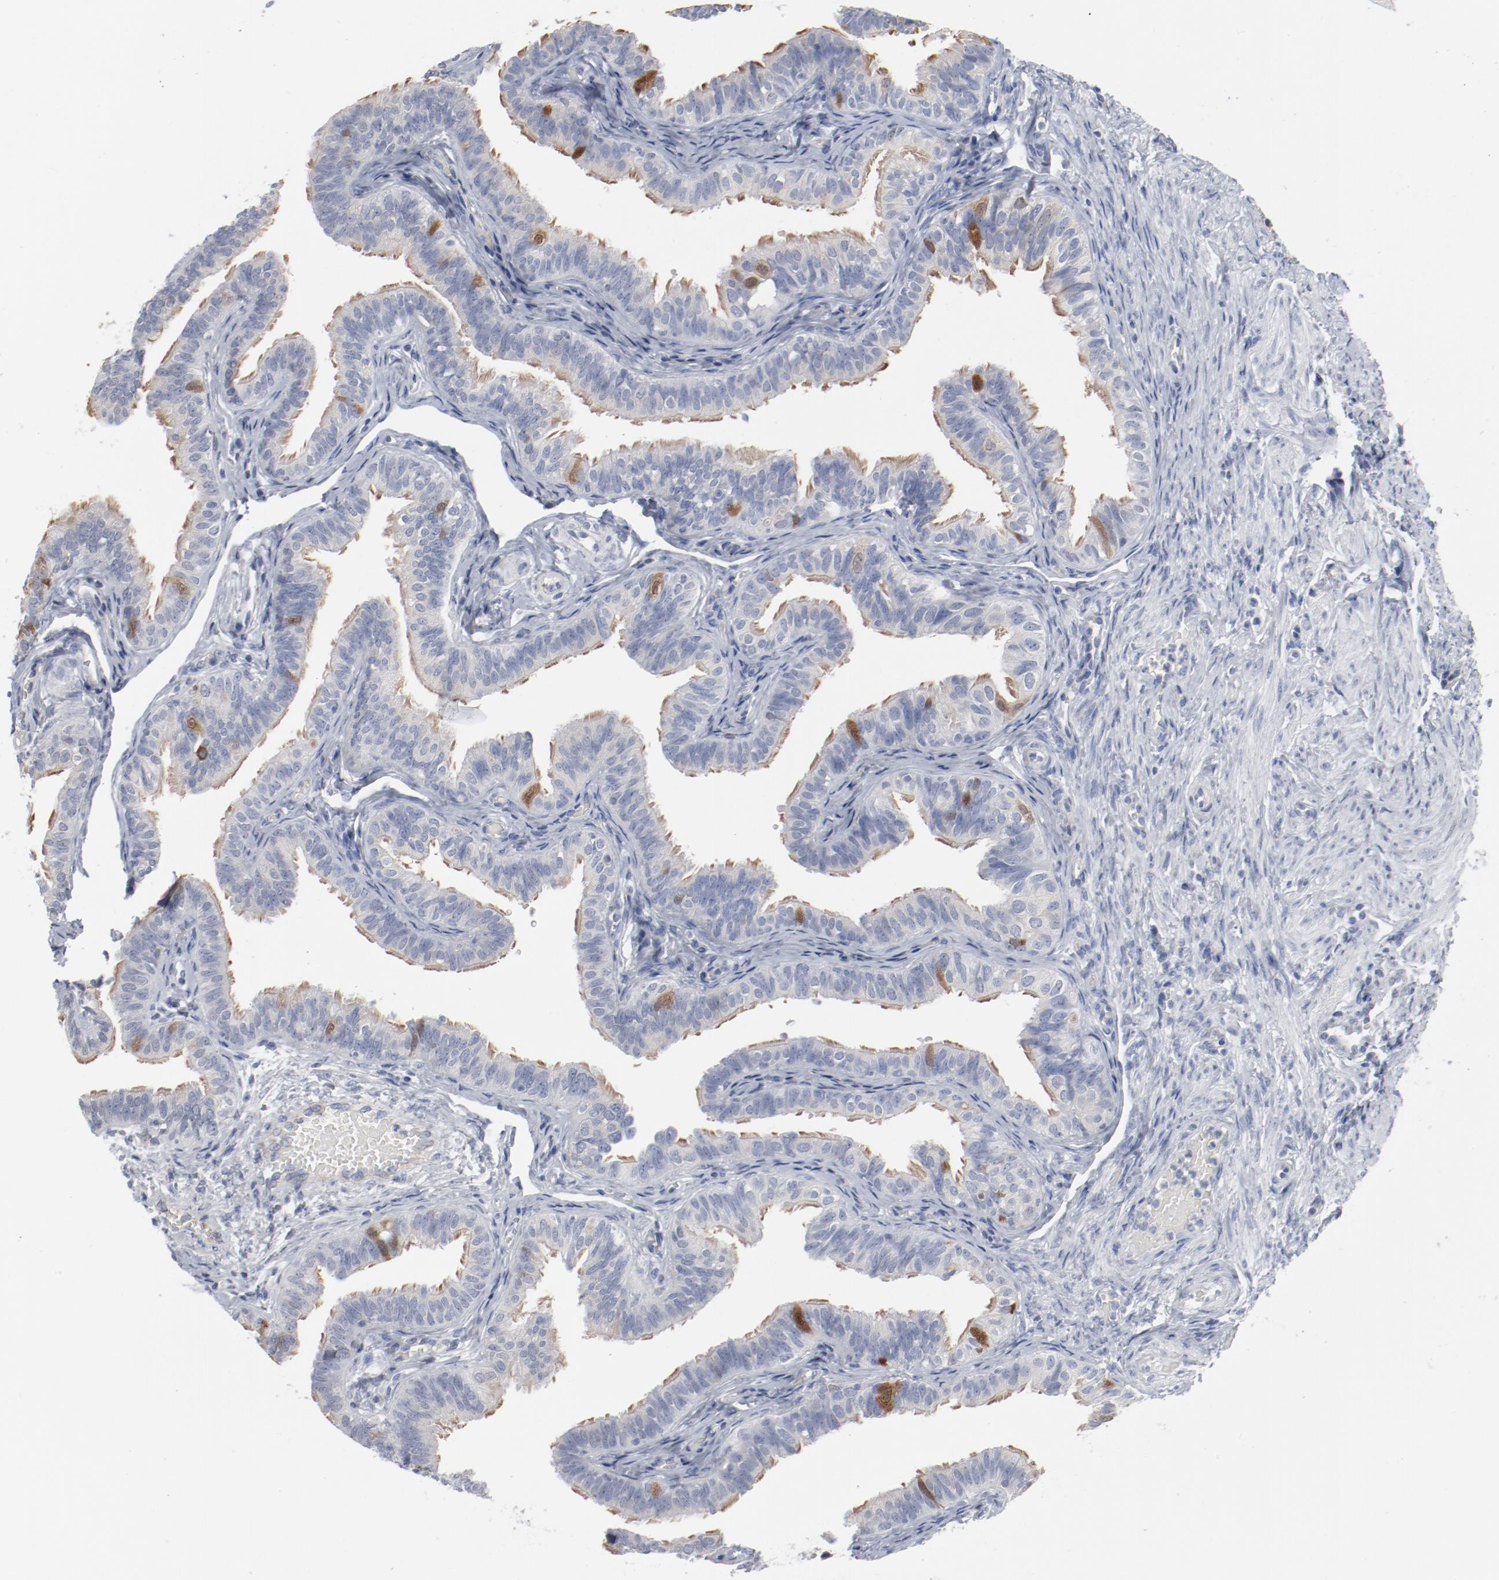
{"staining": {"intensity": "moderate", "quantity": "<25%", "location": "cytoplasmic/membranous,nuclear"}, "tissue": "fallopian tube", "cell_type": "Glandular cells", "image_type": "normal", "snomed": [{"axis": "morphology", "description": "Normal tissue, NOS"}, {"axis": "morphology", "description": "Dermoid, NOS"}, {"axis": "topography", "description": "Fallopian tube"}], "caption": "Immunohistochemical staining of unremarkable human fallopian tube demonstrates <25% levels of moderate cytoplasmic/membranous,nuclear protein expression in approximately <25% of glandular cells. The staining was performed using DAB to visualize the protein expression in brown, while the nuclei were stained in blue with hematoxylin (Magnification: 20x).", "gene": "CDK1", "patient": {"sex": "female", "age": 33}}